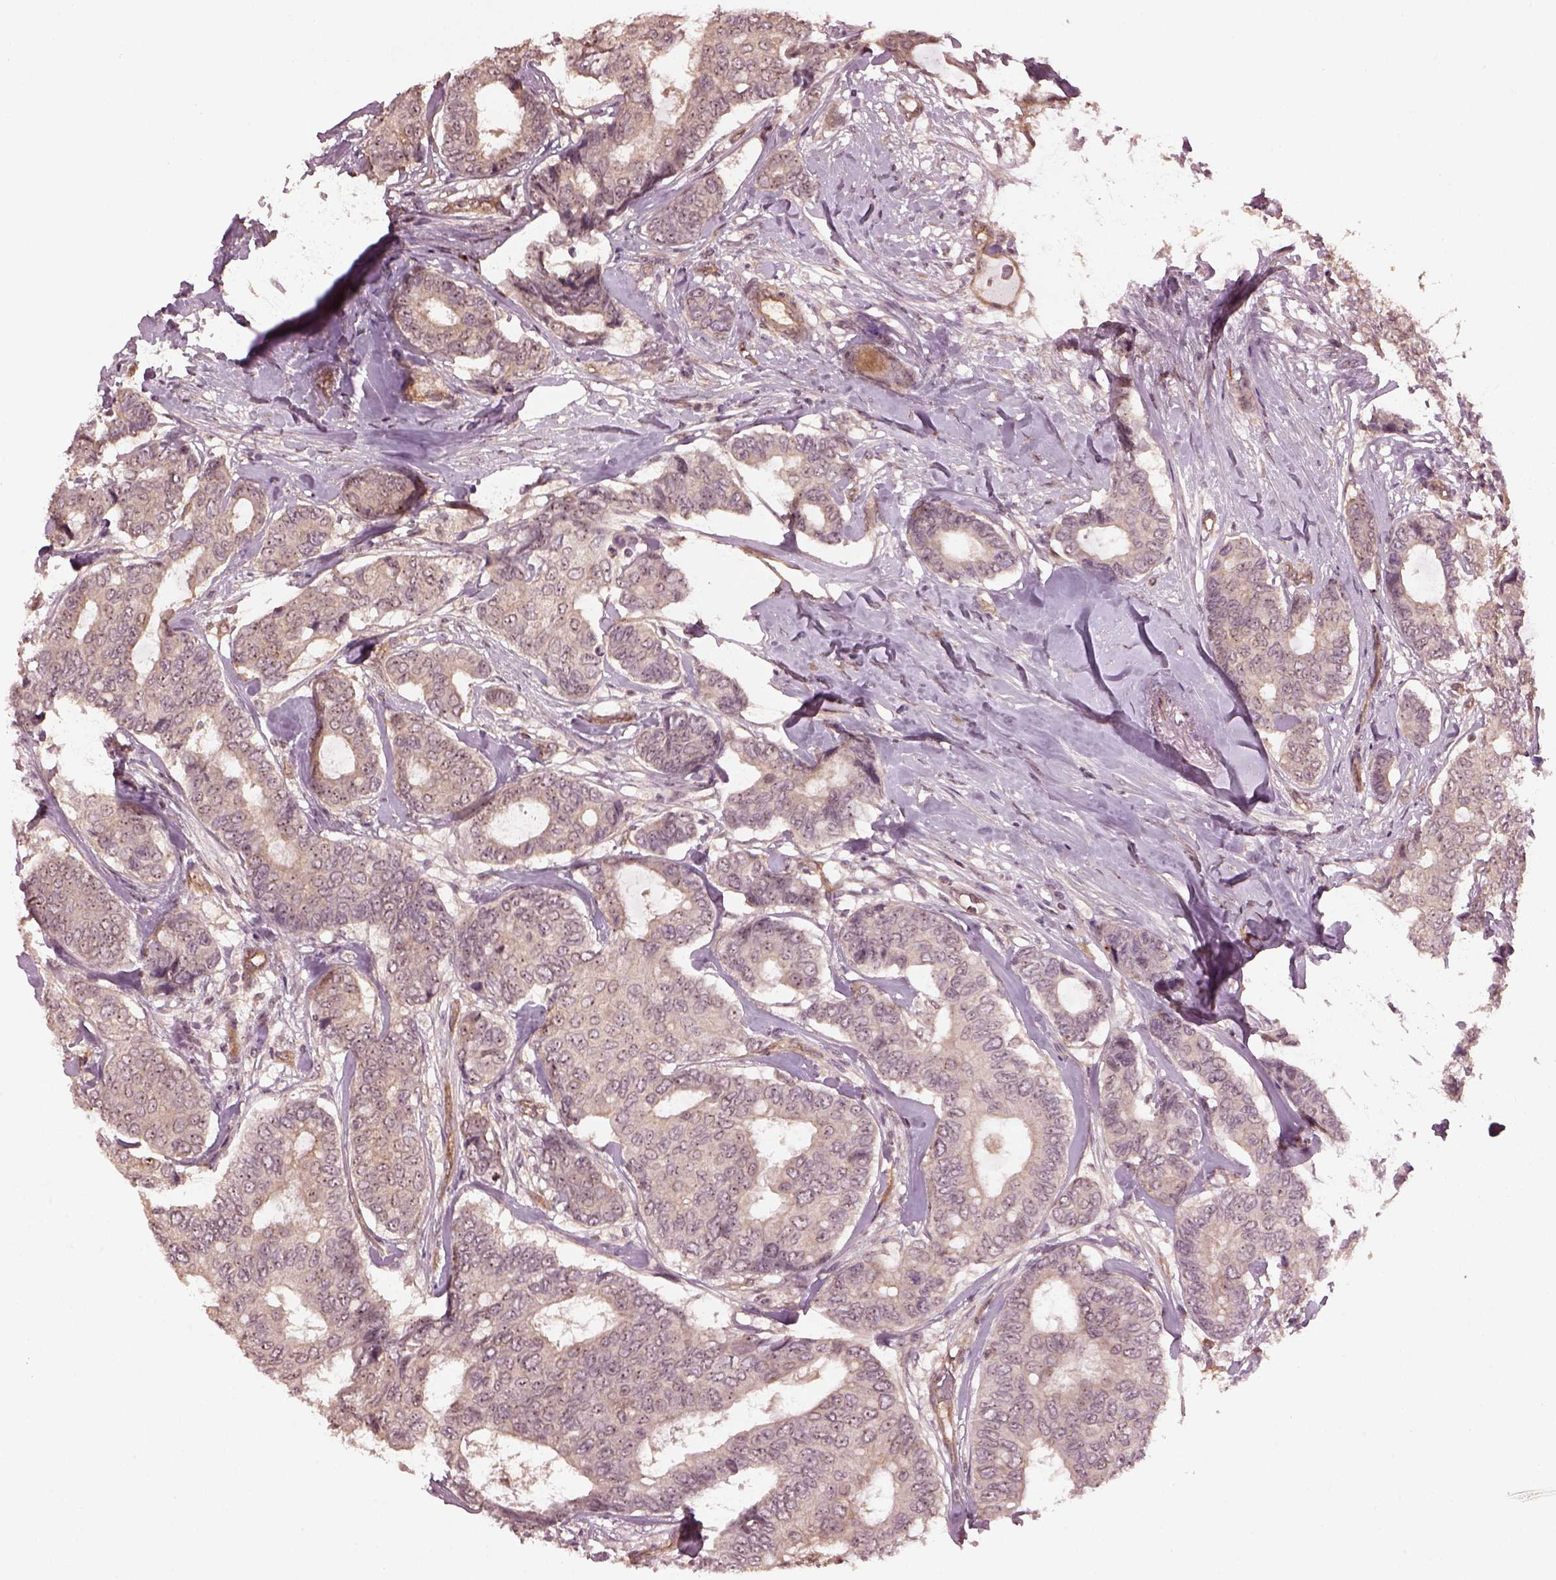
{"staining": {"intensity": "moderate", "quantity": "25%-75%", "location": "cytoplasmic/membranous,nuclear"}, "tissue": "breast cancer", "cell_type": "Tumor cells", "image_type": "cancer", "snomed": [{"axis": "morphology", "description": "Duct carcinoma"}, {"axis": "topography", "description": "Breast"}], "caption": "Breast cancer stained with a protein marker shows moderate staining in tumor cells.", "gene": "GNRH1", "patient": {"sex": "female", "age": 75}}